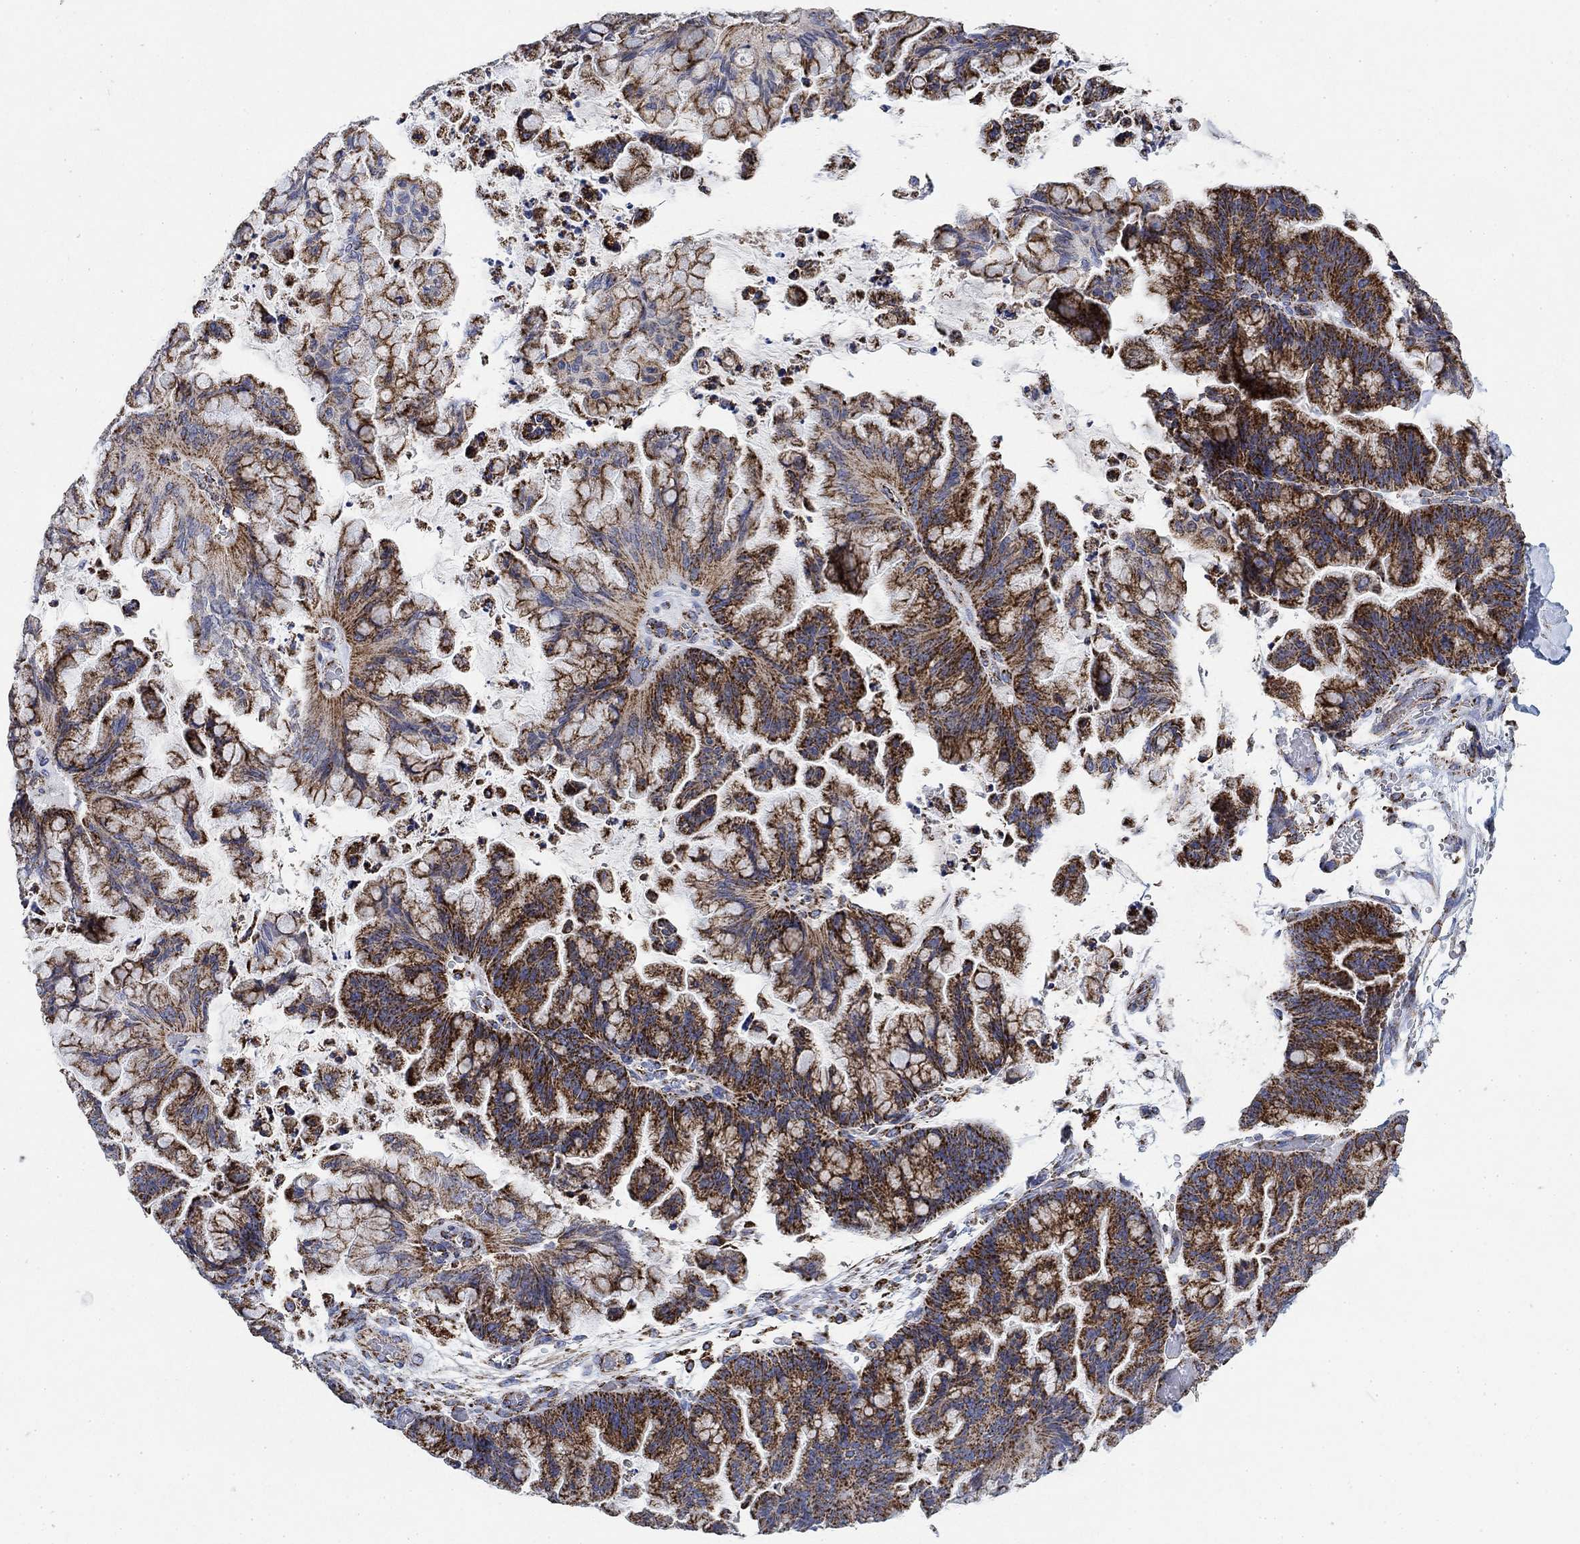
{"staining": {"intensity": "strong", "quantity": "25%-75%", "location": "cytoplasmic/membranous"}, "tissue": "ovarian cancer", "cell_type": "Tumor cells", "image_type": "cancer", "snomed": [{"axis": "morphology", "description": "Cystadenocarcinoma, mucinous, NOS"}, {"axis": "topography", "description": "Ovary"}], "caption": "Ovarian cancer stained for a protein exhibits strong cytoplasmic/membranous positivity in tumor cells. (brown staining indicates protein expression, while blue staining denotes nuclei).", "gene": "NDUFS3", "patient": {"sex": "female", "age": 67}}